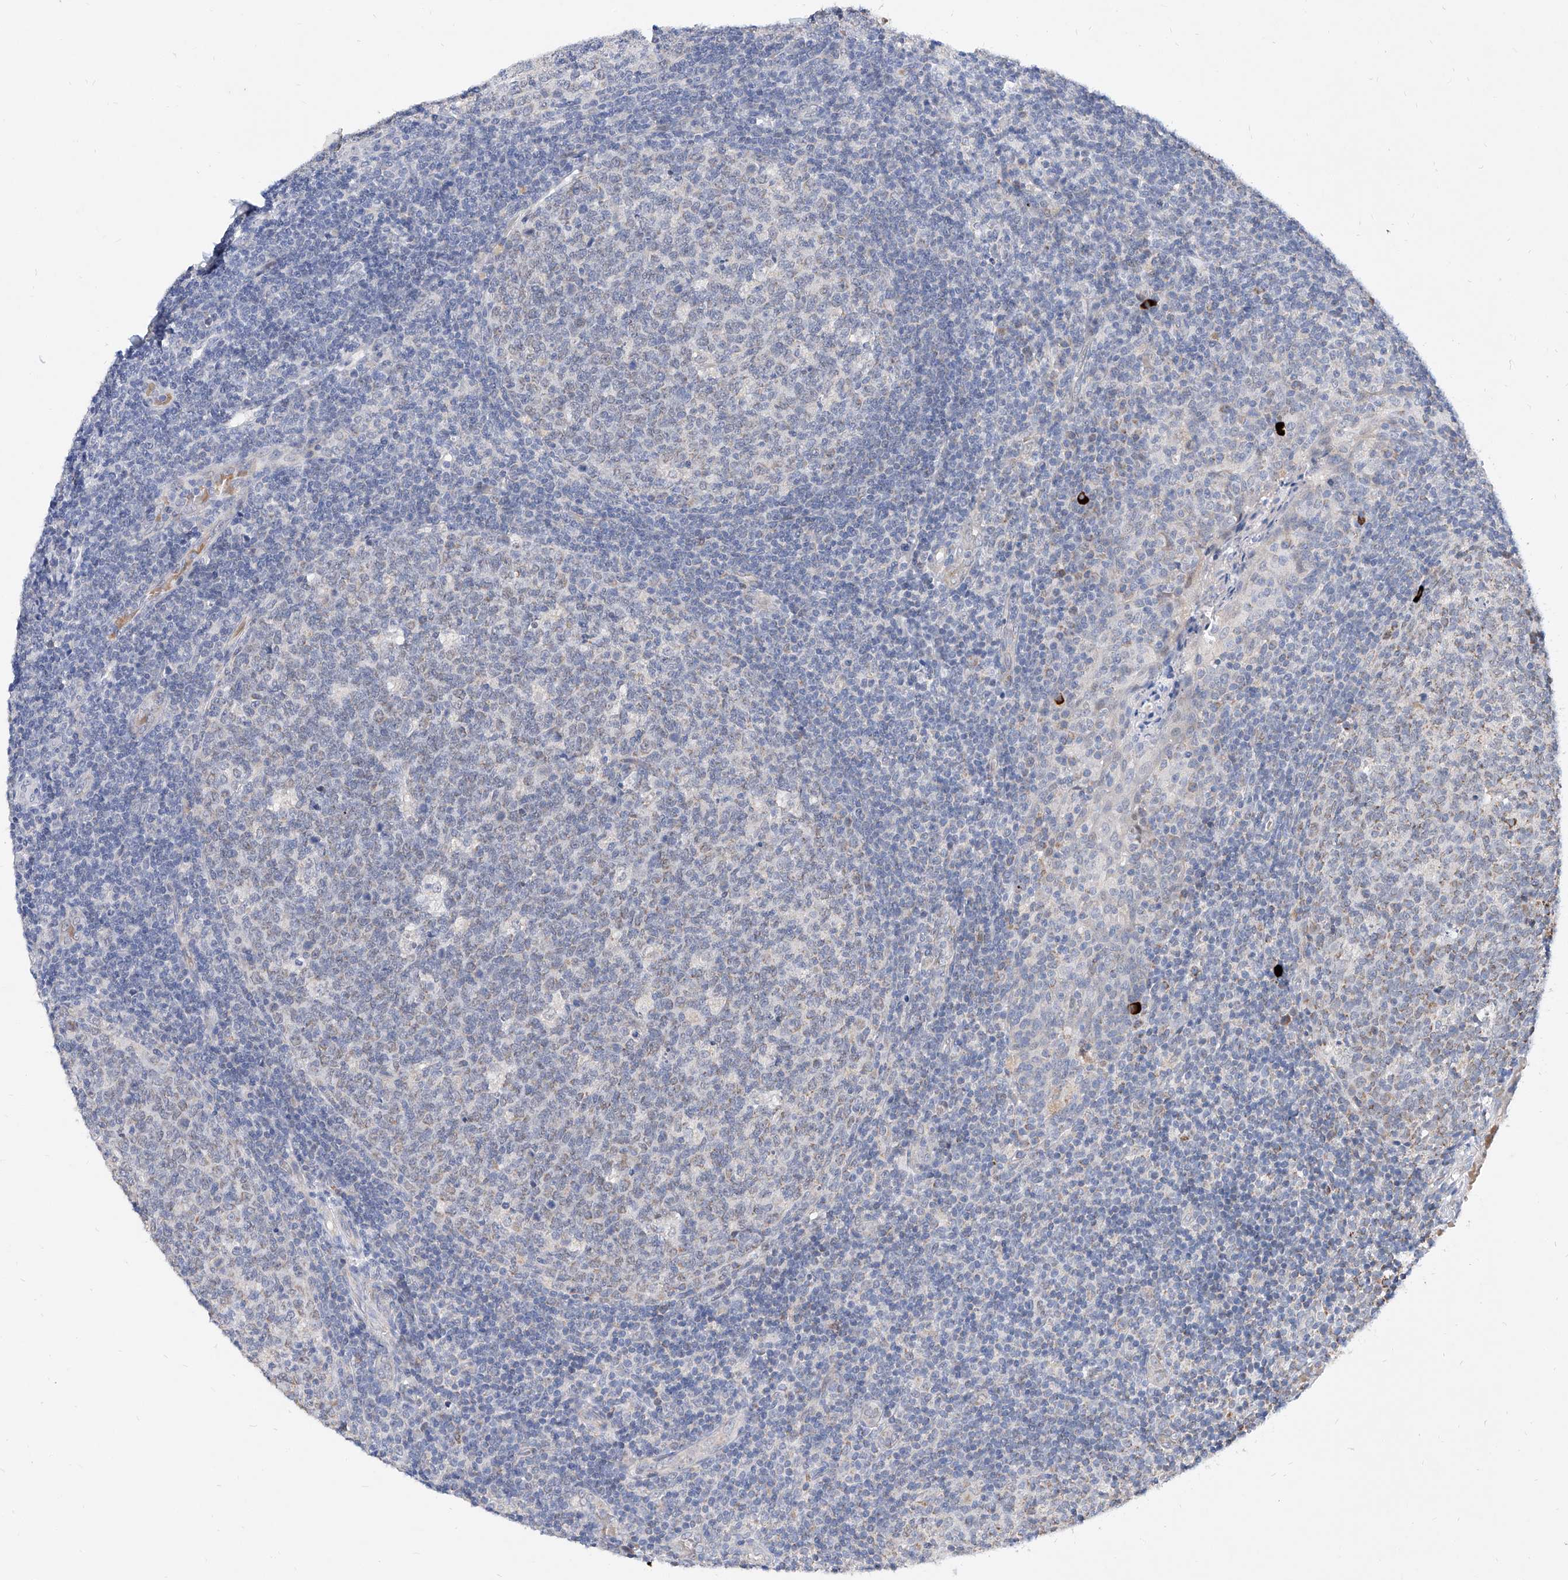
{"staining": {"intensity": "weak", "quantity": "25%-75%", "location": "cytoplasmic/membranous"}, "tissue": "tonsil", "cell_type": "Germinal center cells", "image_type": "normal", "snomed": [{"axis": "morphology", "description": "Normal tissue, NOS"}, {"axis": "topography", "description": "Tonsil"}], "caption": "An immunohistochemistry (IHC) micrograph of normal tissue is shown. Protein staining in brown shows weak cytoplasmic/membranous positivity in tonsil within germinal center cells.", "gene": "BPTF", "patient": {"sex": "female", "age": 19}}